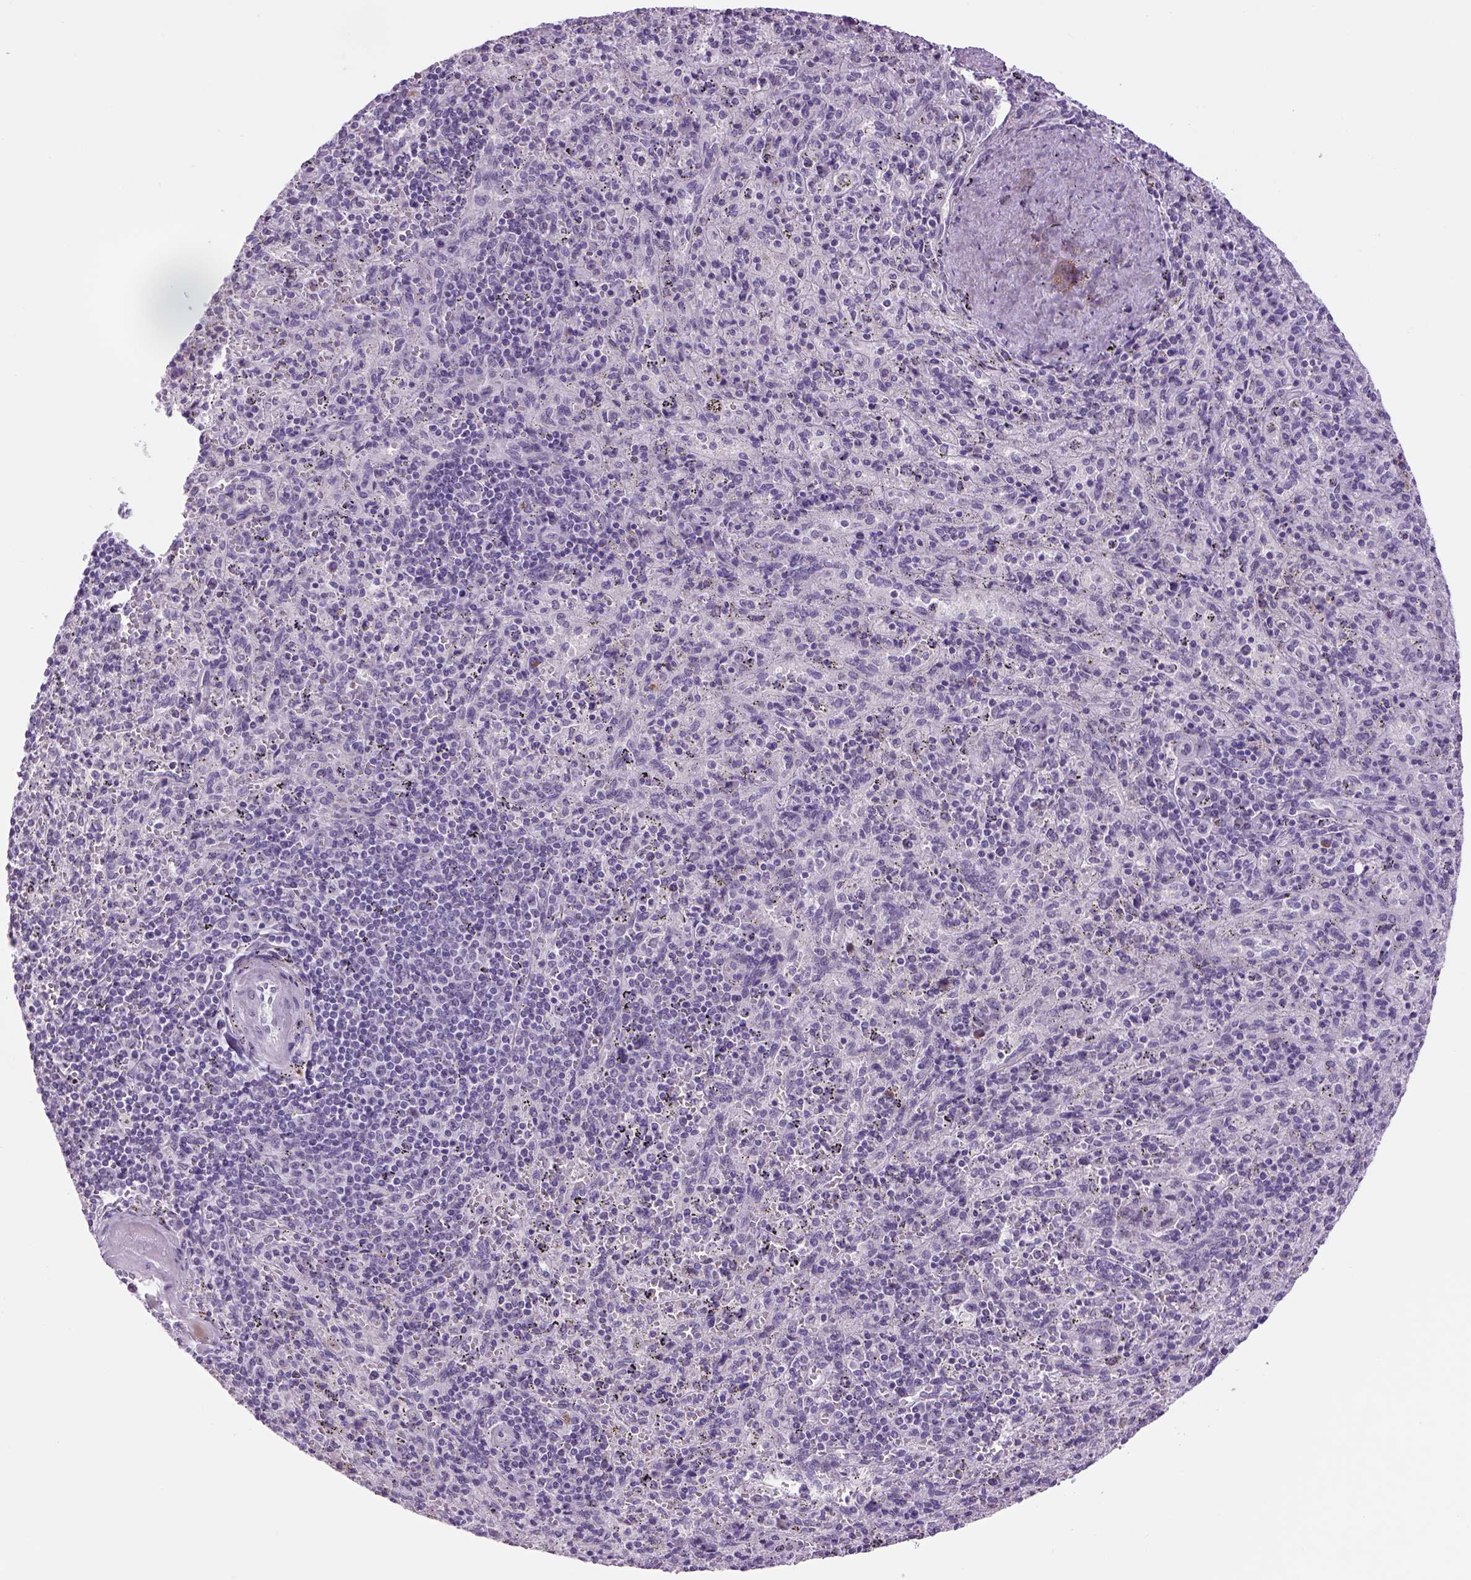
{"staining": {"intensity": "negative", "quantity": "none", "location": "none"}, "tissue": "spleen", "cell_type": "Cells in red pulp", "image_type": "normal", "snomed": [{"axis": "morphology", "description": "Normal tissue, NOS"}, {"axis": "topography", "description": "Spleen"}], "caption": "The image reveals no significant expression in cells in red pulp of spleen.", "gene": "DBH", "patient": {"sex": "male", "age": 57}}